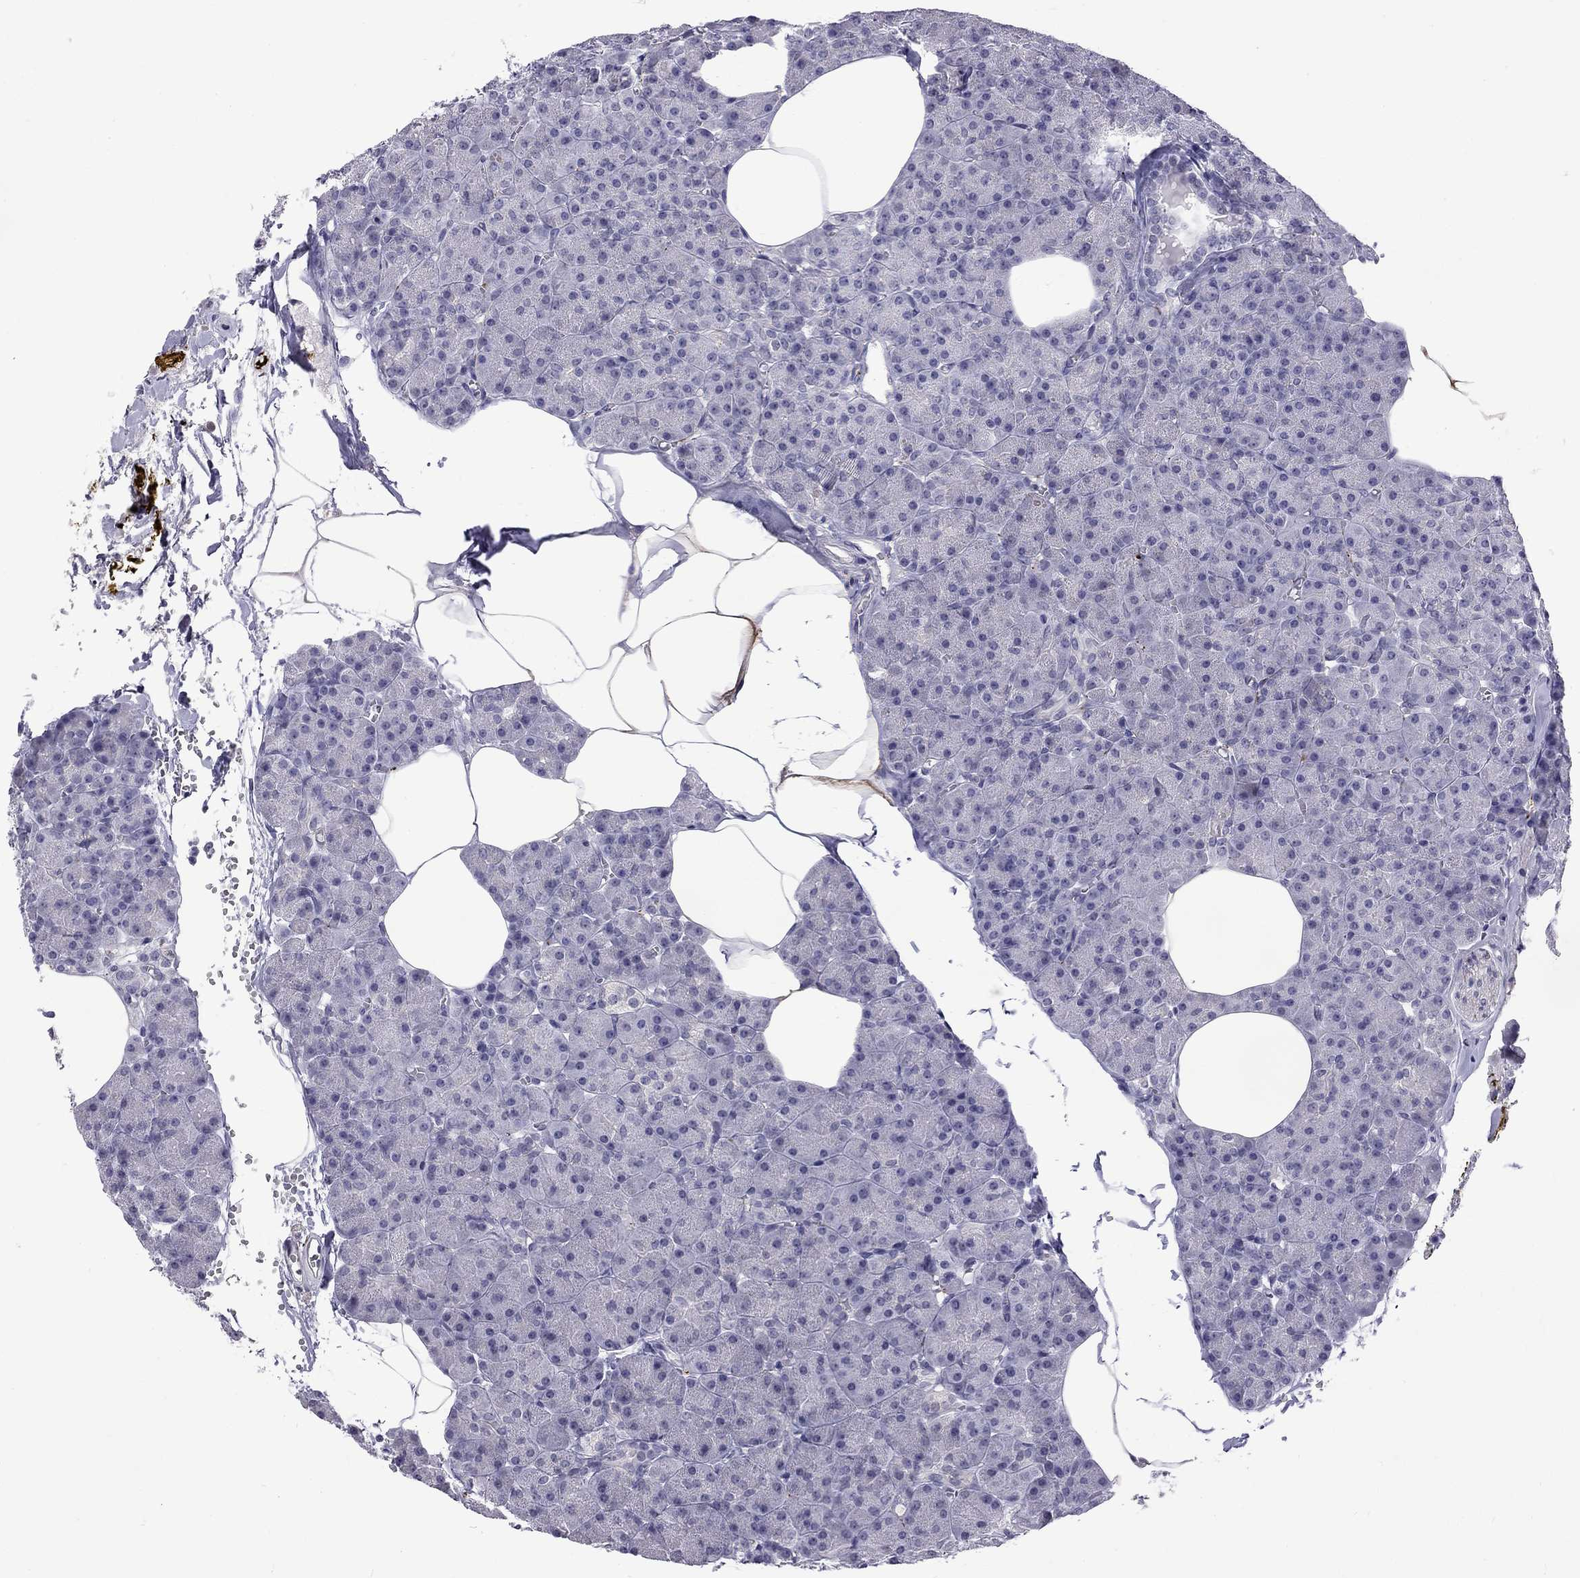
{"staining": {"intensity": "negative", "quantity": "none", "location": "none"}, "tissue": "pancreas", "cell_type": "Exocrine glandular cells", "image_type": "normal", "snomed": [{"axis": "morphology", "description": "Normal tissue, NOS"}, {"axis": "topography", "description": "Pancreas"}], "caption": "DAB (3,3'-diaminobenzidine) immunohistochemical staining of normal human pancreas shows no significant positivity in exocrine glandular cells.", "gene": "RTL9", "patient": {"sex": "female", "age": 45}}